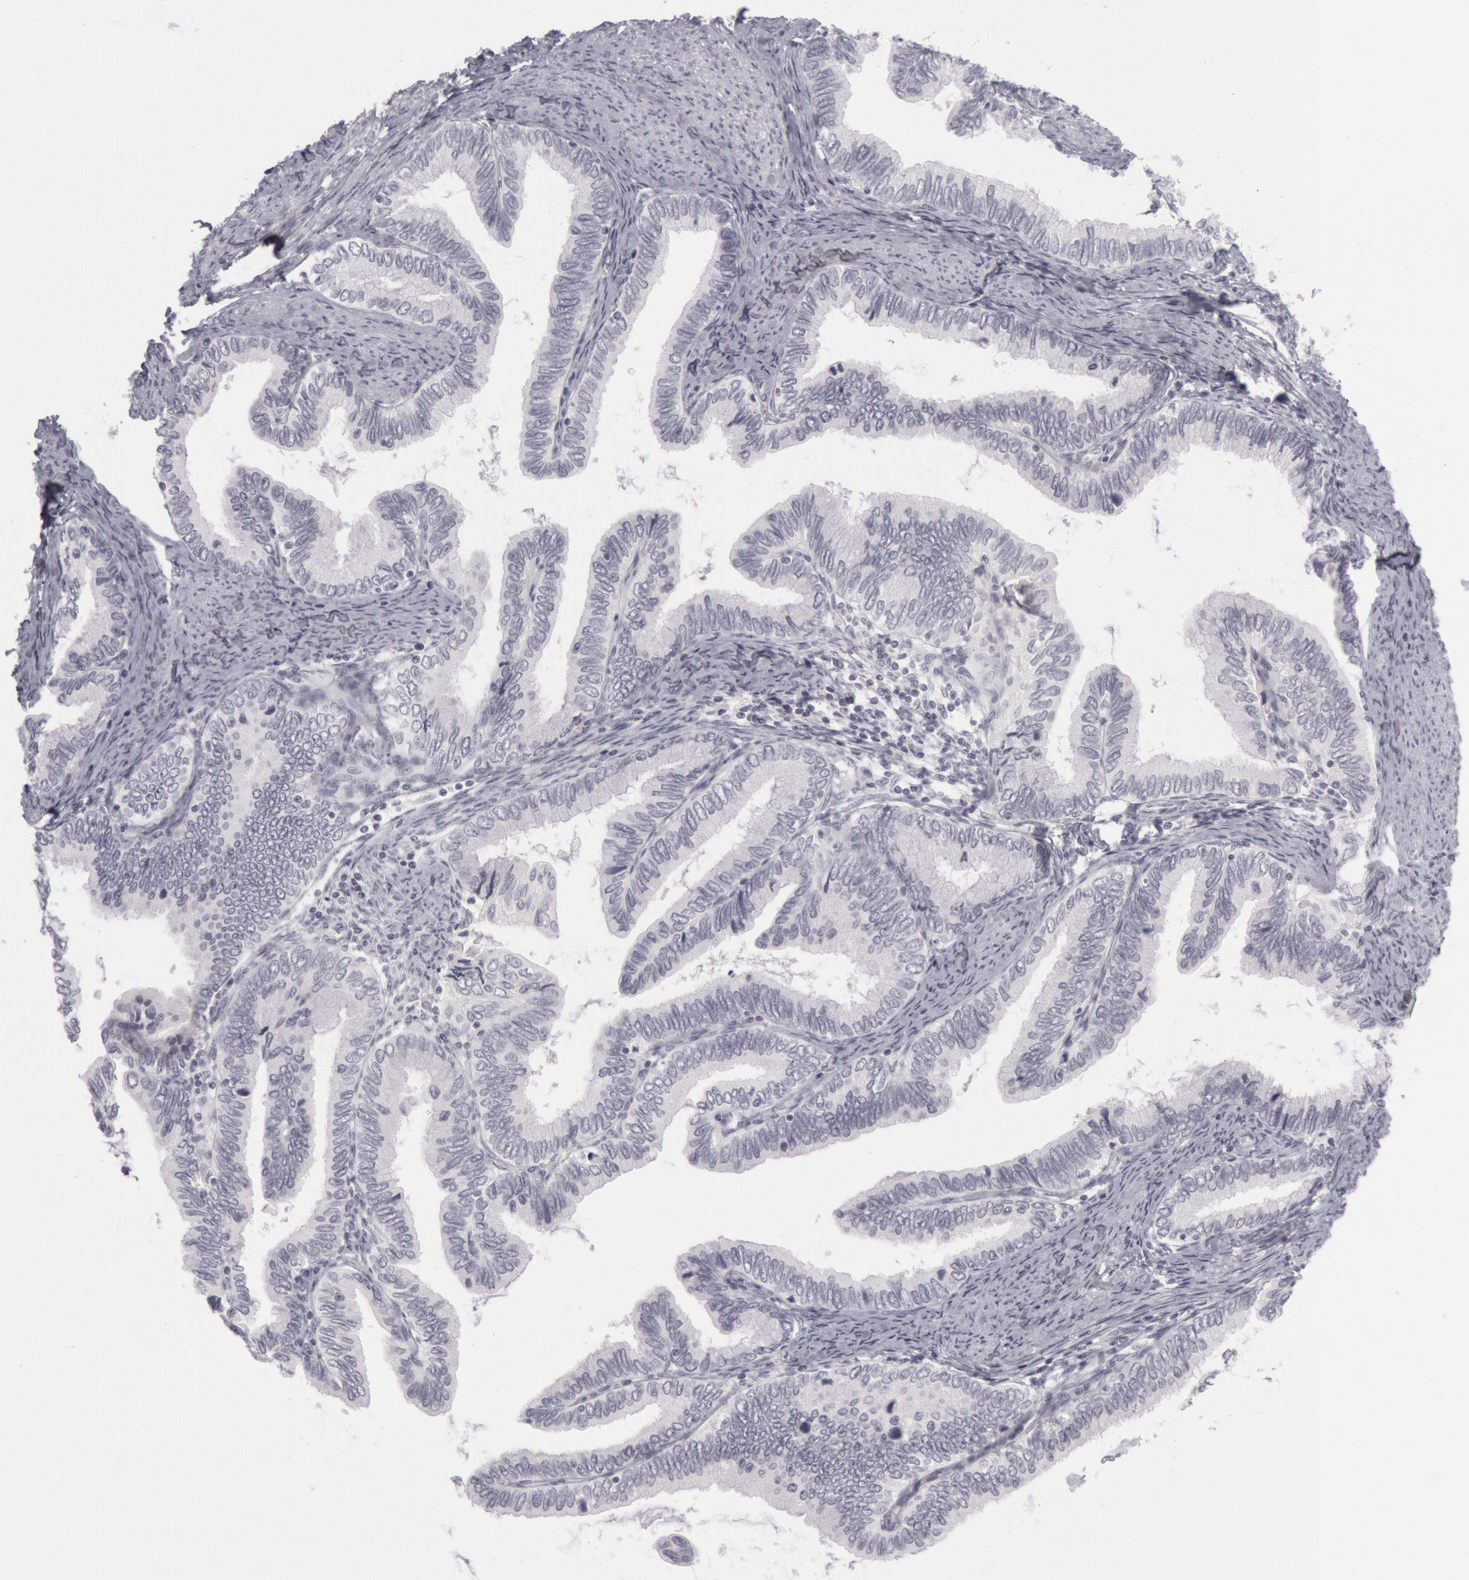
{"staining": {"intensity": "negative", "quantity": "none", "location": "none"}, "tissue": "cervical cancer", "cell_type": "Tumor cells", "image_type": "cancer", "snomed": [{"axis": "morphology", "description": "Adenocarcinoma, NOS"}, {"axis": "topography", "description": "Cervix"}], "caption": "Adenocarcinoma (cervical) stained for a protein using immunohistochemistry (IHC) exhibits no expression tumor cells.", "gene": "KRT16", "patient": {"sex": "female", "age": 49}}